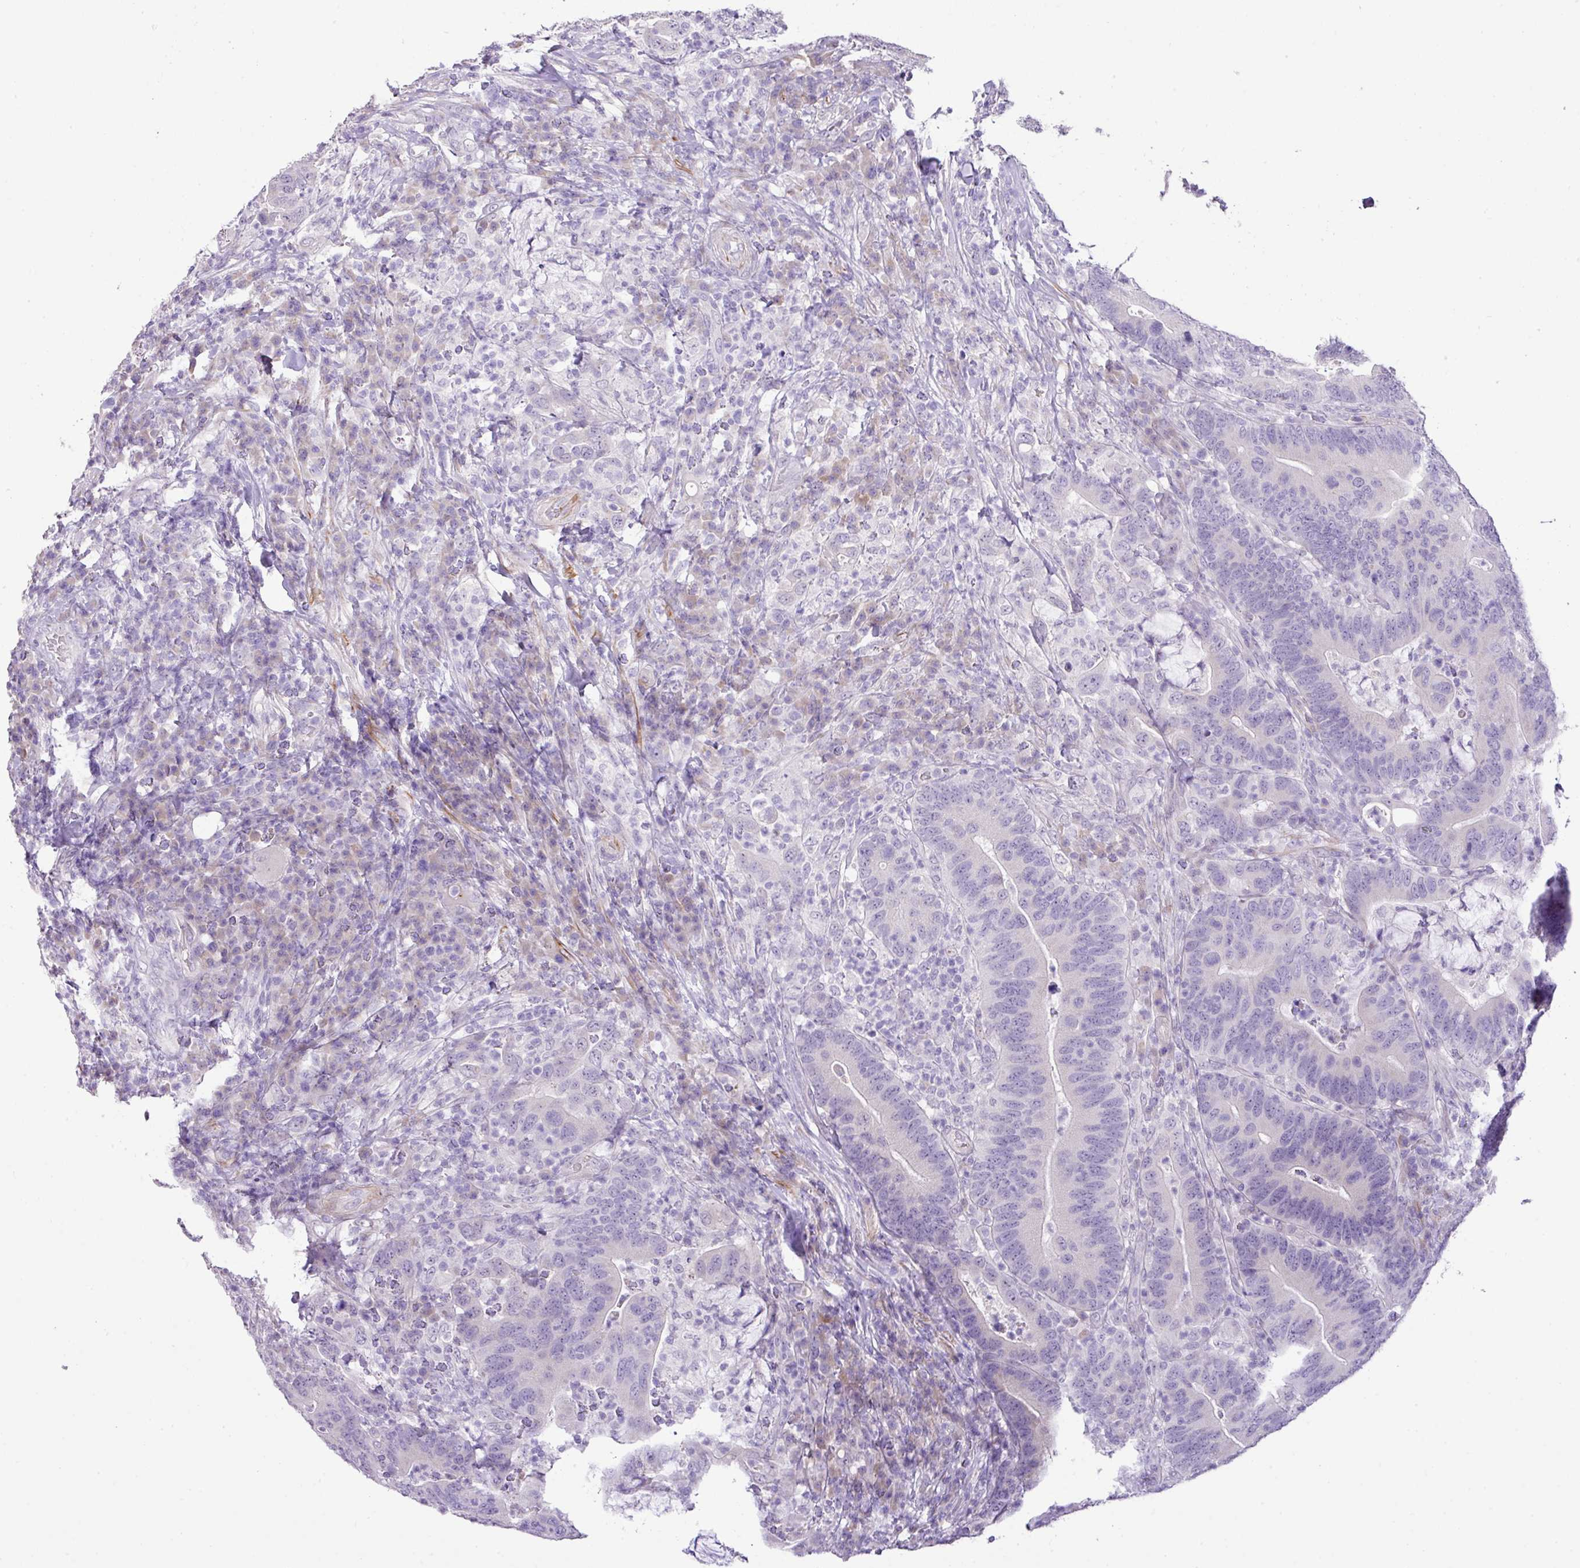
{"staining": {"intensity": "negative", "quantity": "none", "location": "none"}, "tissue": "colorectal cancer", "cell_type": "Tumor cells", "image_type": "cancer", "snomed": [{"axis": "morphology", "description": "Adenocarcinoma, NOS"}, {"axis": "topography", "description": "Colon"}], "caption": "This micrograph is of adenocarcinoma (colorectal) stained with IHC to label a protein in brown with the nuclei are counter-stained blue. There is no positivity in tumor cells. Nuclei are stained in blue.", "gene": "DIP2A", "patient": {"sex": "female", "age": 66}}